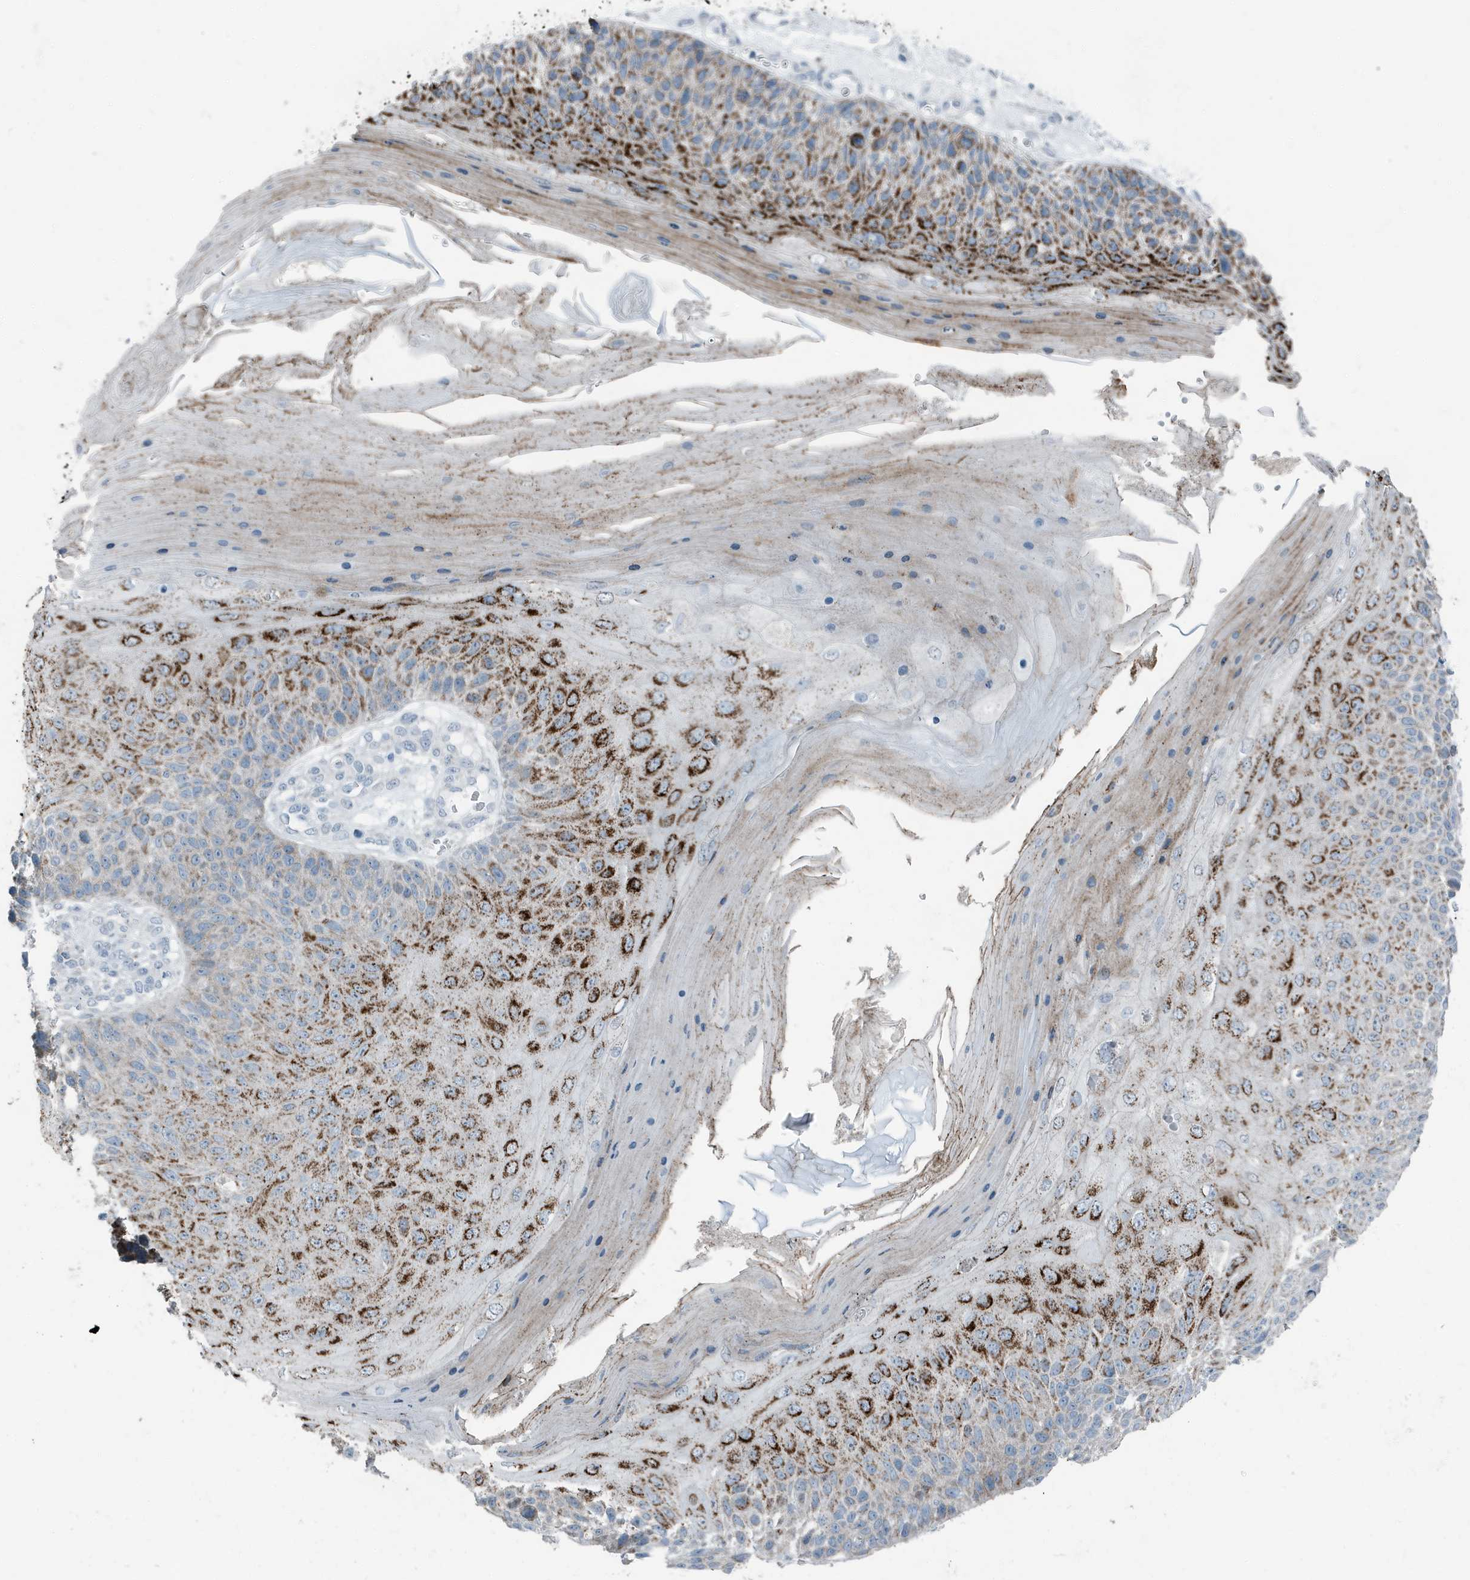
{"staining": {"intensity": "strong", "quantity": "25%-75%", "location": "cytoplasmic/membranous"}, "tissue": "skin cancer", "cell_type": "Tumor cells", "image_type": "cancer", "snomed": [{"axis": "morphology", "description": "Squamous cell carcinoma, NOS"}, {"axis": "topography", "description": "Skin"}], "caption": "Immunohistochemical staining of skin cancer (squamous cell carcinoma) exhibits strong cytoplasmic/membranous protein positivity in about 25%-75% of tumor cells.", "gene": "FAM162A", "patient": {"sex": "female", "age": 88}}